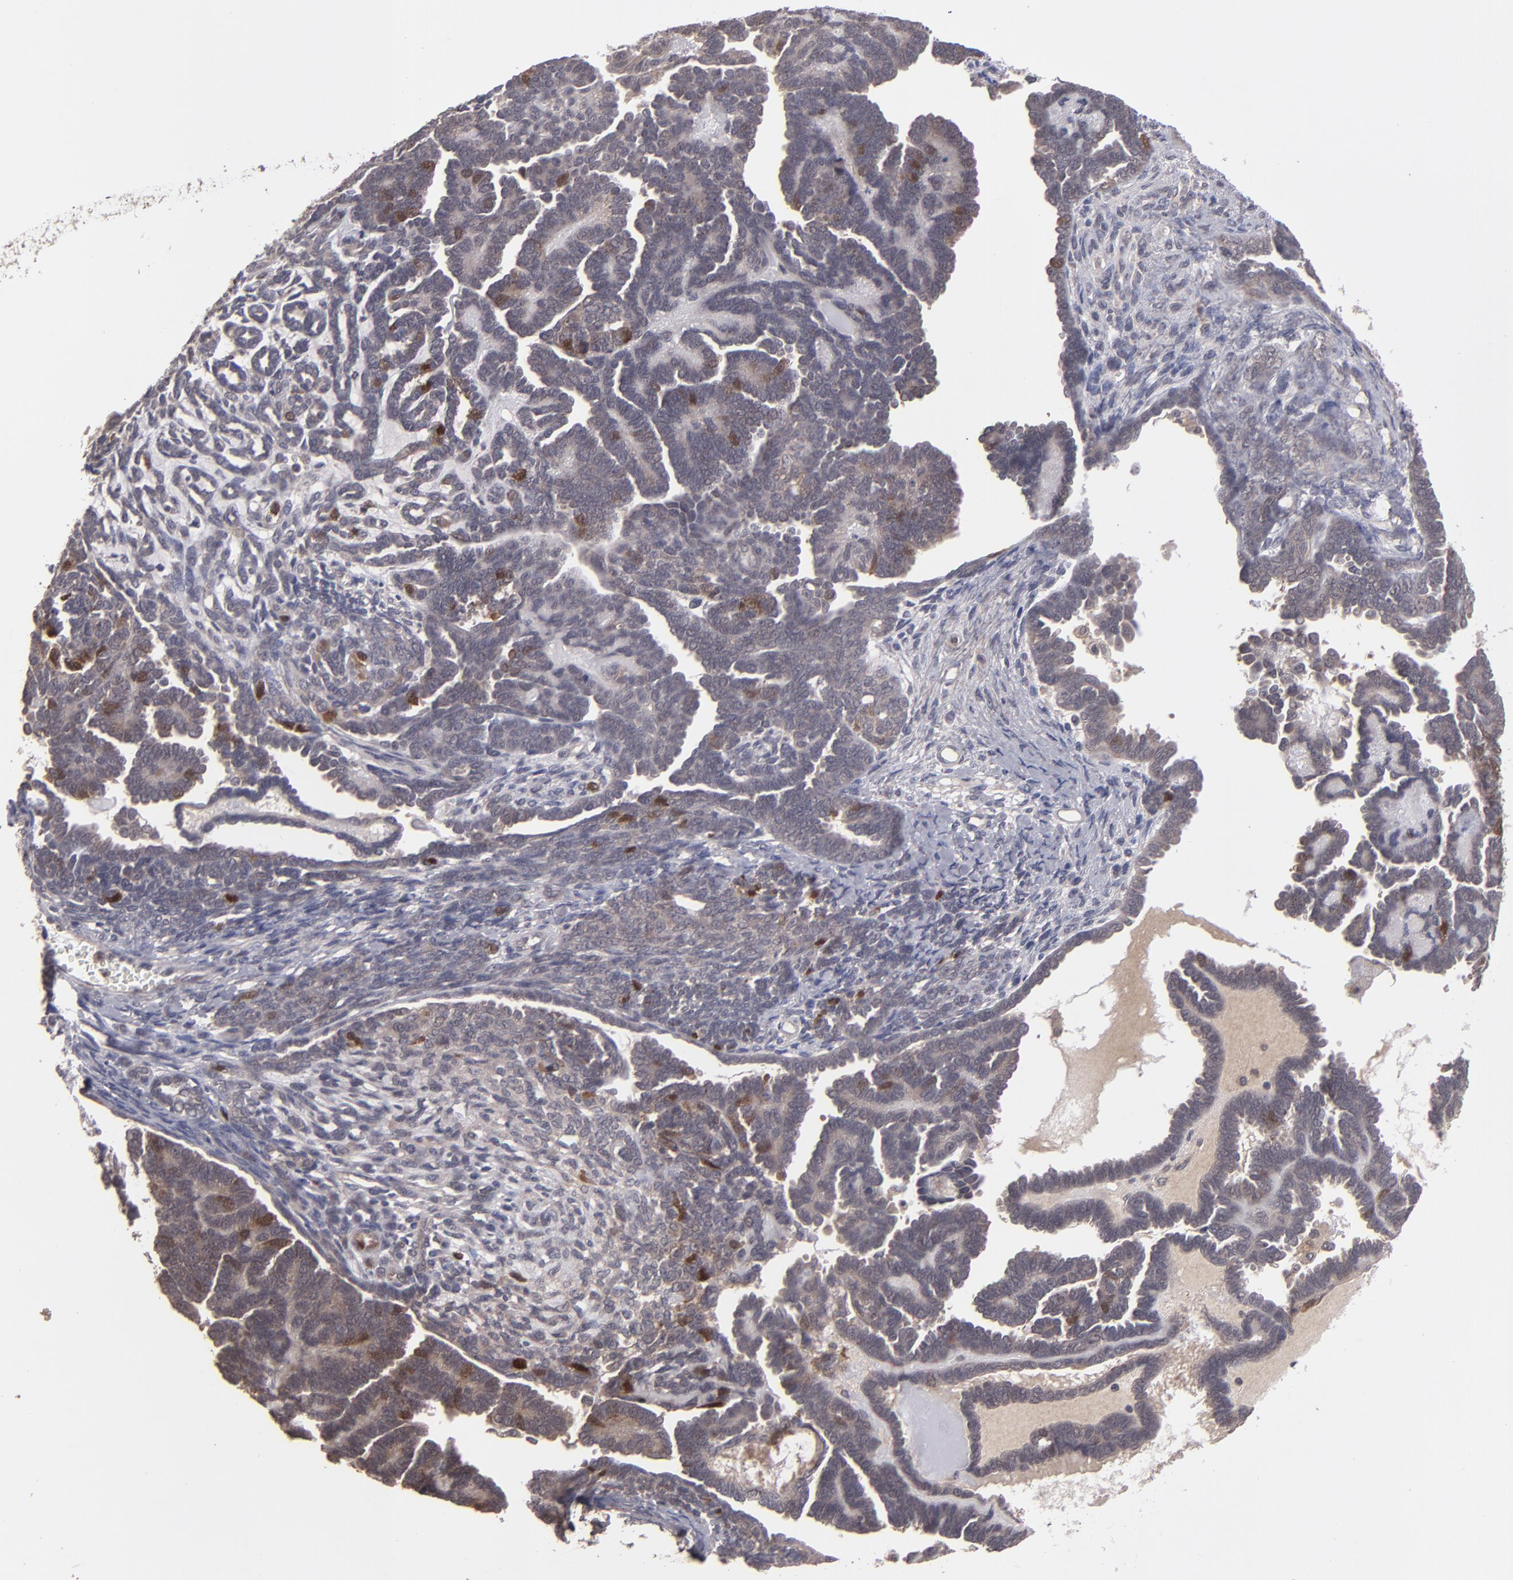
{"staining": {"intensity": "weak", "quantity": ">75%", "location": "cytoplasmic/membranous"}, "tissue": "endometrial cancer", "cell_type": "Tumor cells", "image_type": "cancer", "snomed": [{"axis": "morphology", "description": "Neoplasm, malignant, NOS"}, {"axis": "topography", "description": "Endometrium"}], "caption": "Protein staining of endometrial neoplasm (malignant) tissue exhibits weak cytoplasmic/membranous positivity in approximately >75% of tumor cells. The staining was performed using DAB (3,3'-diaminobenzidine) to visualize the protein expression in brown, while the nuclei were stained in blue with hematoxylin (Magnification: 20x).", "gene": "TYMS", "patient": {"sex": "female", "age": 74}}